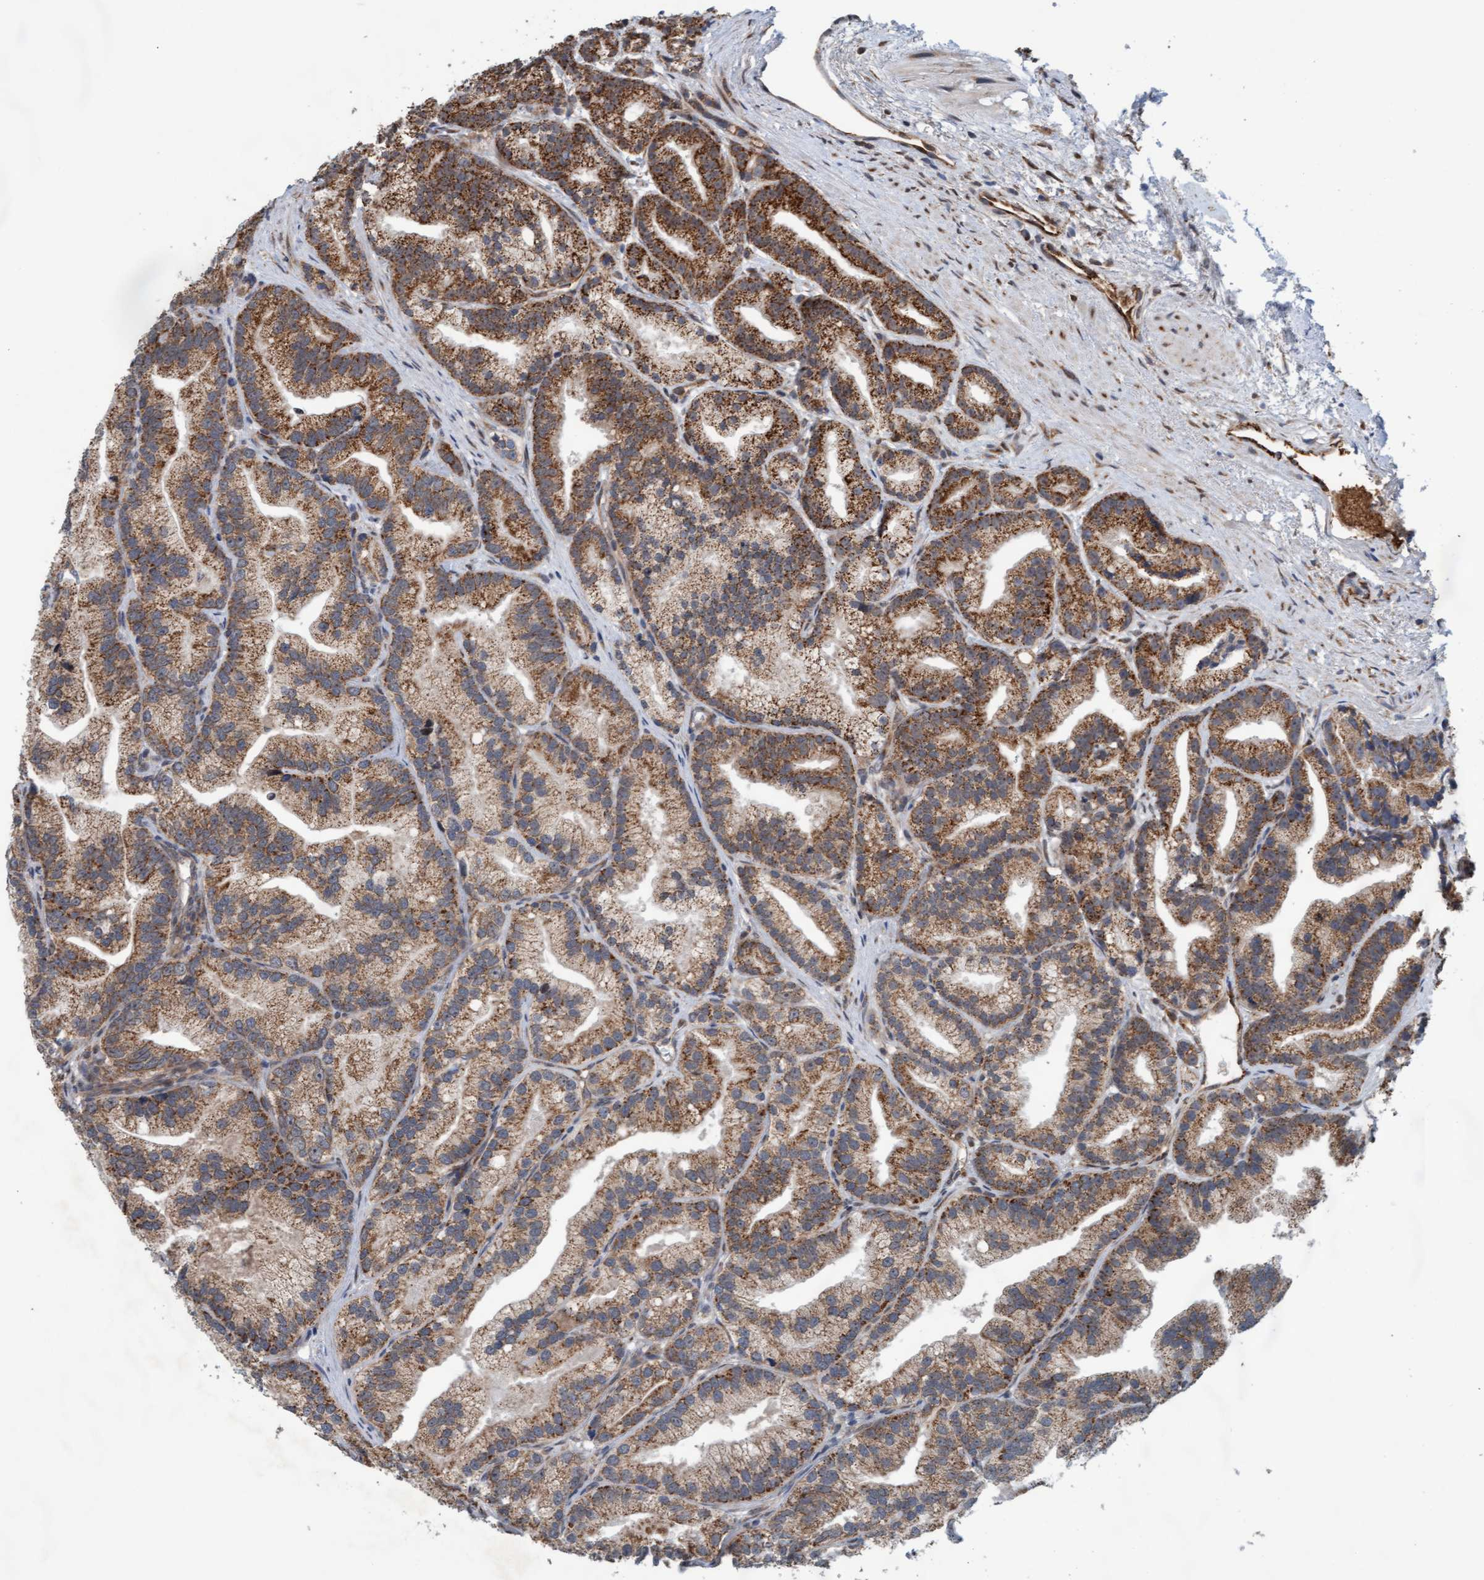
{"staining": {"intensity": "strong", "quantity": ">75%", "location": "cytoplasmic/membranous"}, "tissue": "prostate cancer", "cell_type": "Tumor cells", "image_type": "cancer", "snomed": [{"axis": "morphology", "description": "Adenocarcinoma, Low grade"}, {"axis": "topography", "description": "Prostate"}], "caption": "DAB immunohistochemical staining of prostate cancer demonstrates strong cytoplasmic/membranous protein staining in about >75% of tumor cells.", "gene": "ZNF566", "patient": {"sex": "male", "age": 89}}